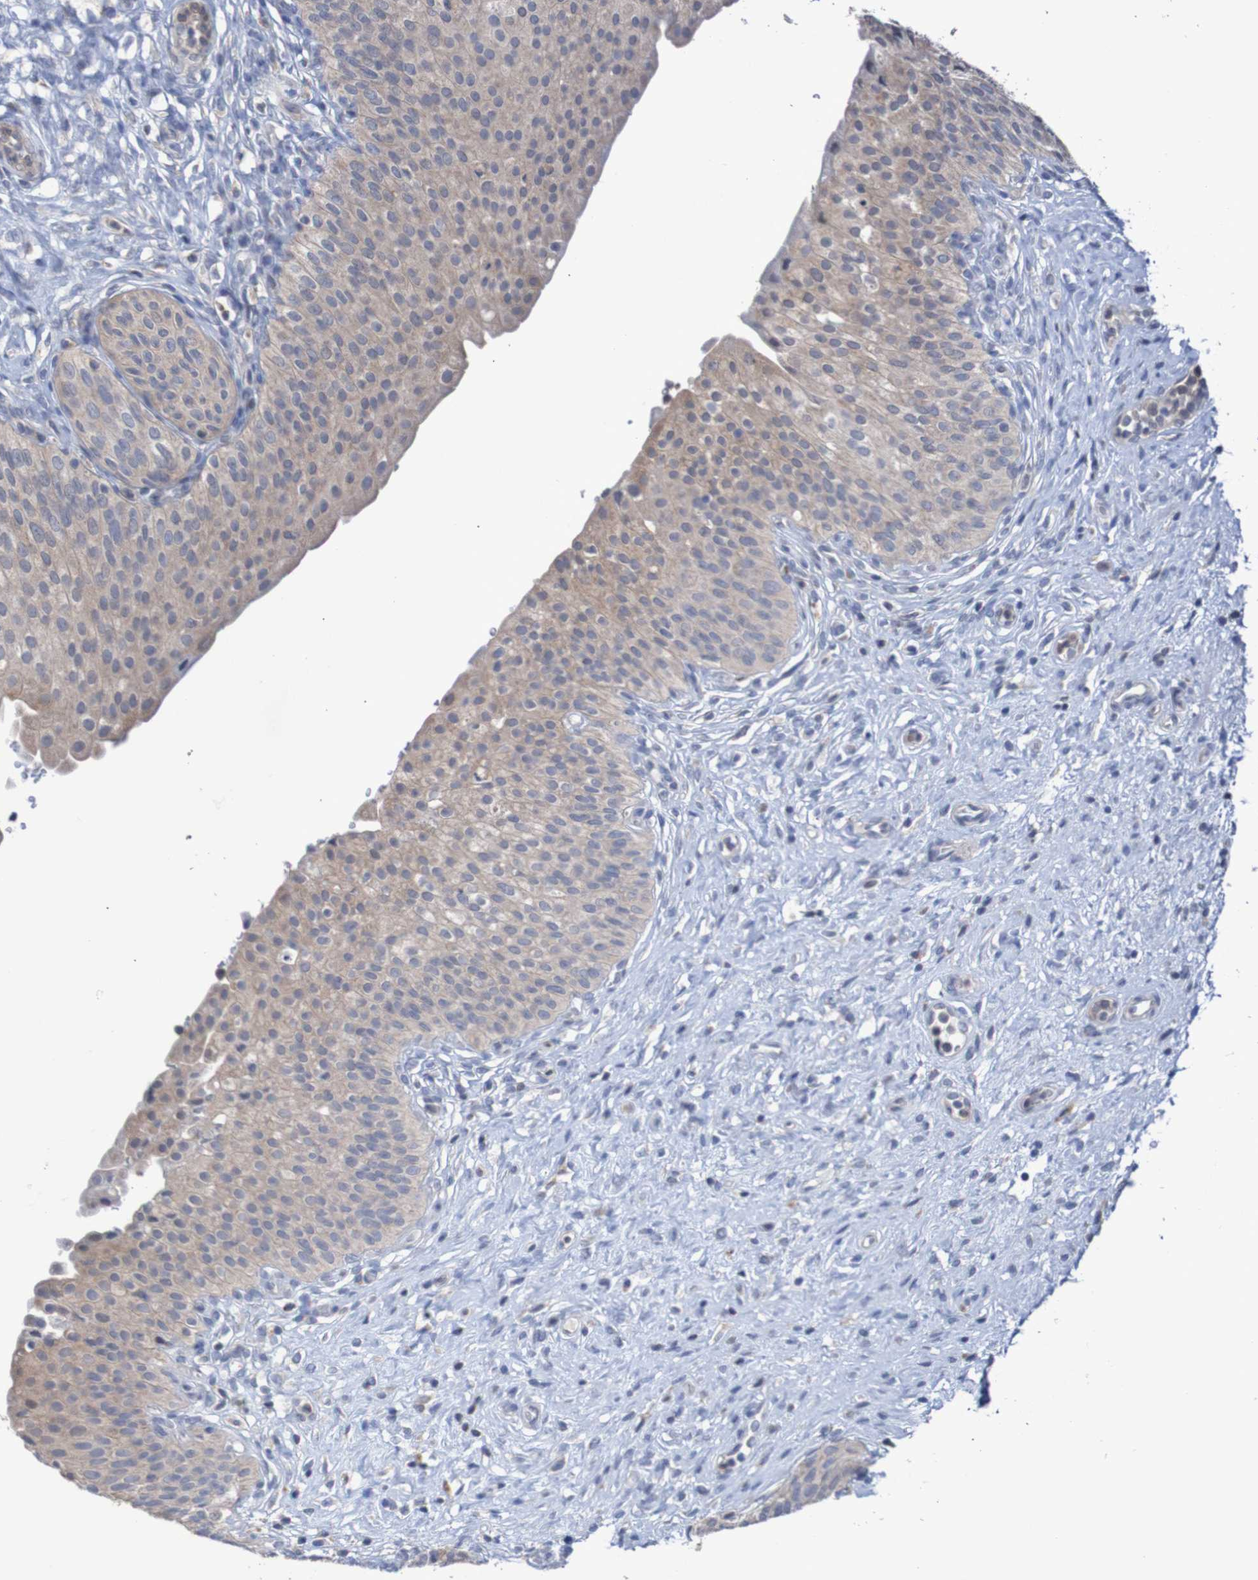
{"staining": {"intensity": "moderate", "quantity": "25%-75%", "location": "cytoplasmic/membranous"}, "tissue": "urinary bladder", "cell_type": "Urothelial cells", "image_type": "normal", "snomed": [{"axis": "morphology", "description": "Normal tissue, NOS"}, {"axis": "topography", "description": "Urinary bladder"}], "caption": "Urinary bladder stained with IHC demonstrates moderate cytoplasmic/membranous expression in approximately 25%-75% of urothelial cells. The protein is shown in brown color, while the nuclei are stained blue.", "gene": "C3orf18", "patient": {"sex": "male", "age": 46}}